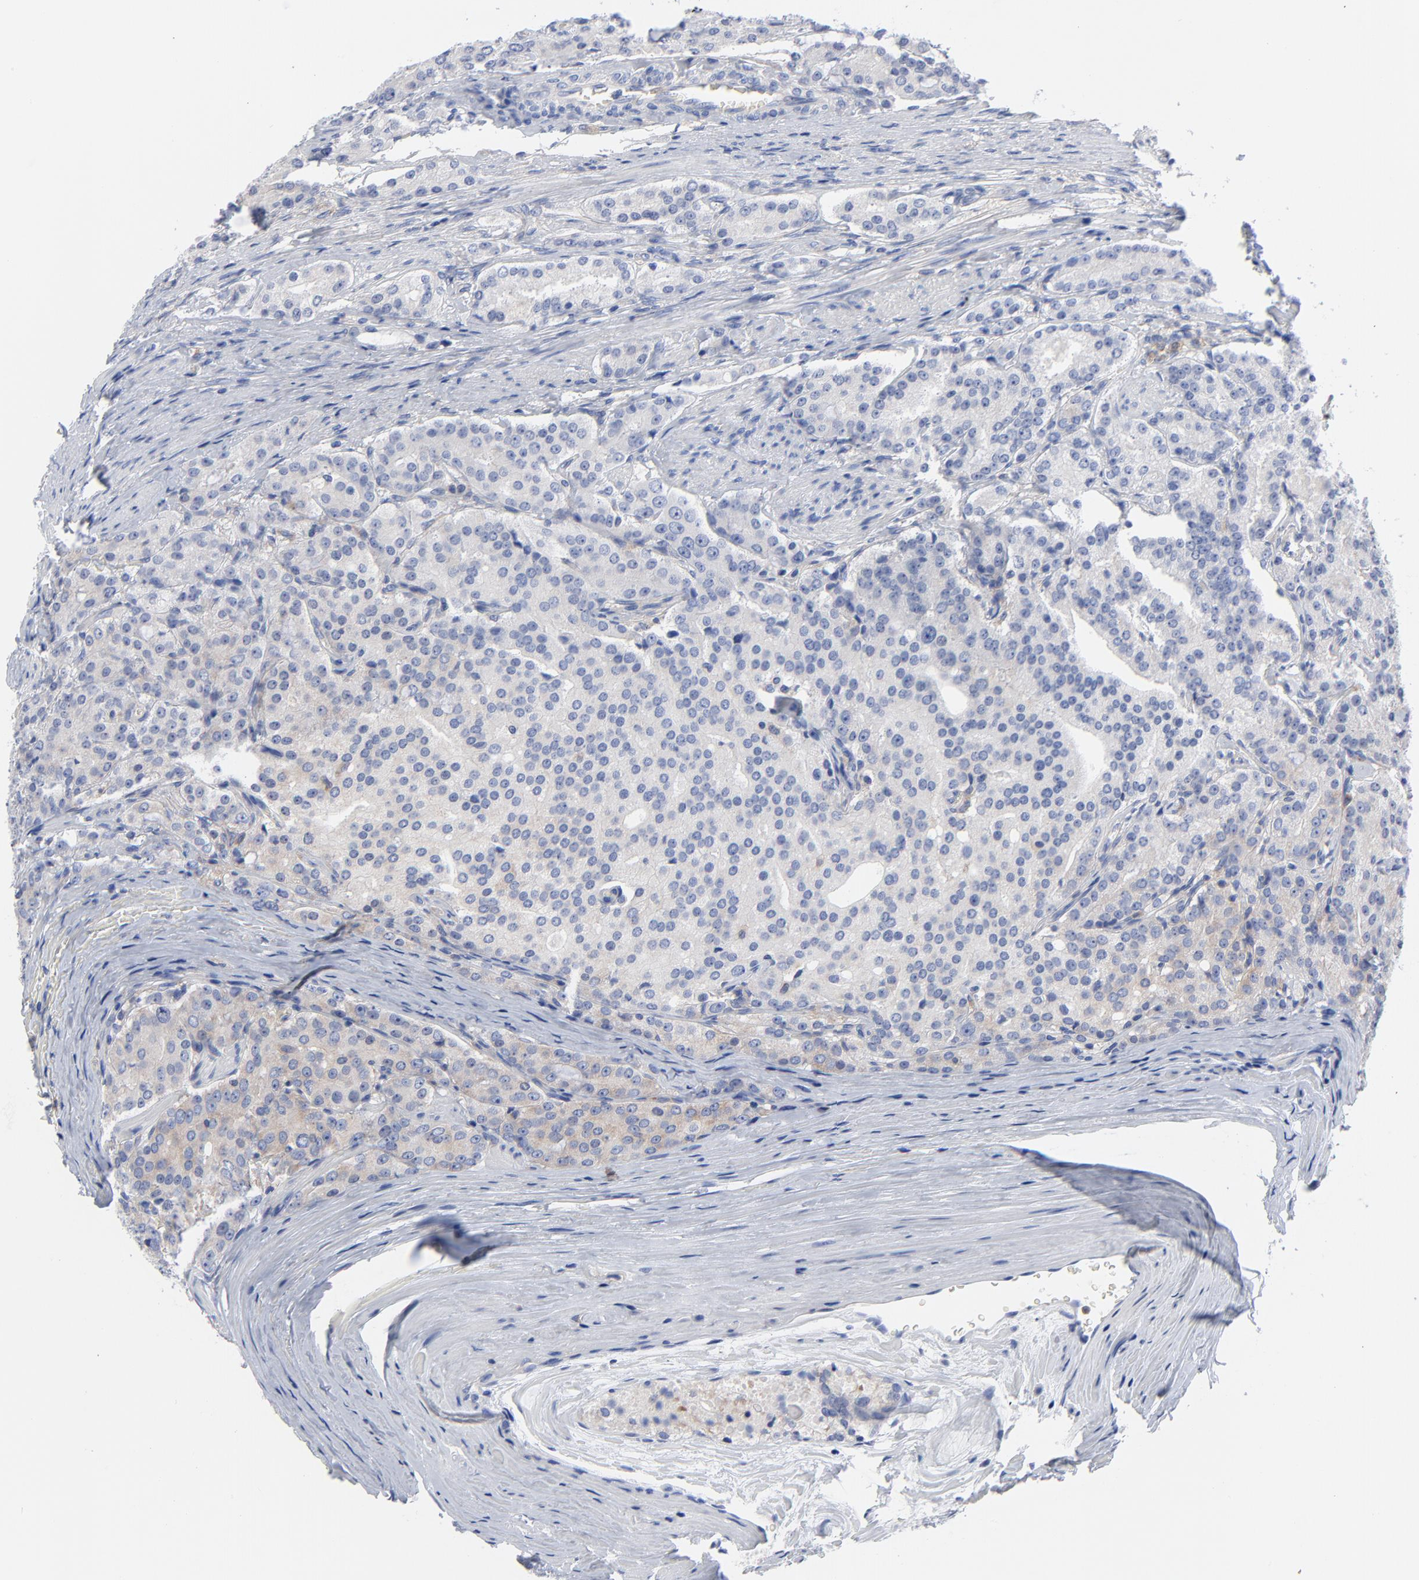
{"staining": {"intensity": "weak", "quantity": "25%-75%", "location": "cytoplasmic/membranous"}, "tissue": "prostate cancer", "cell_type": "Tumor cells", "image_type": "cancer", "snomed": [{"axis": "morphology", "description": "Adenocarcinoma, Medium grade"}, {"axis": "topography", "description": "Prostate"}], "caption": "High-magnification brightfield microscopy of prostate cancer stained with DAB (3,3'-diaminobenzidine) (brown) and counterstained with hematoxylin (blue). tumor cells exhibit weak cytoplasmic/membranous positivity is identified in about25%-75% of cells.", "gene": "STAT2", "patient": {"sex": "male", "age": 72}}